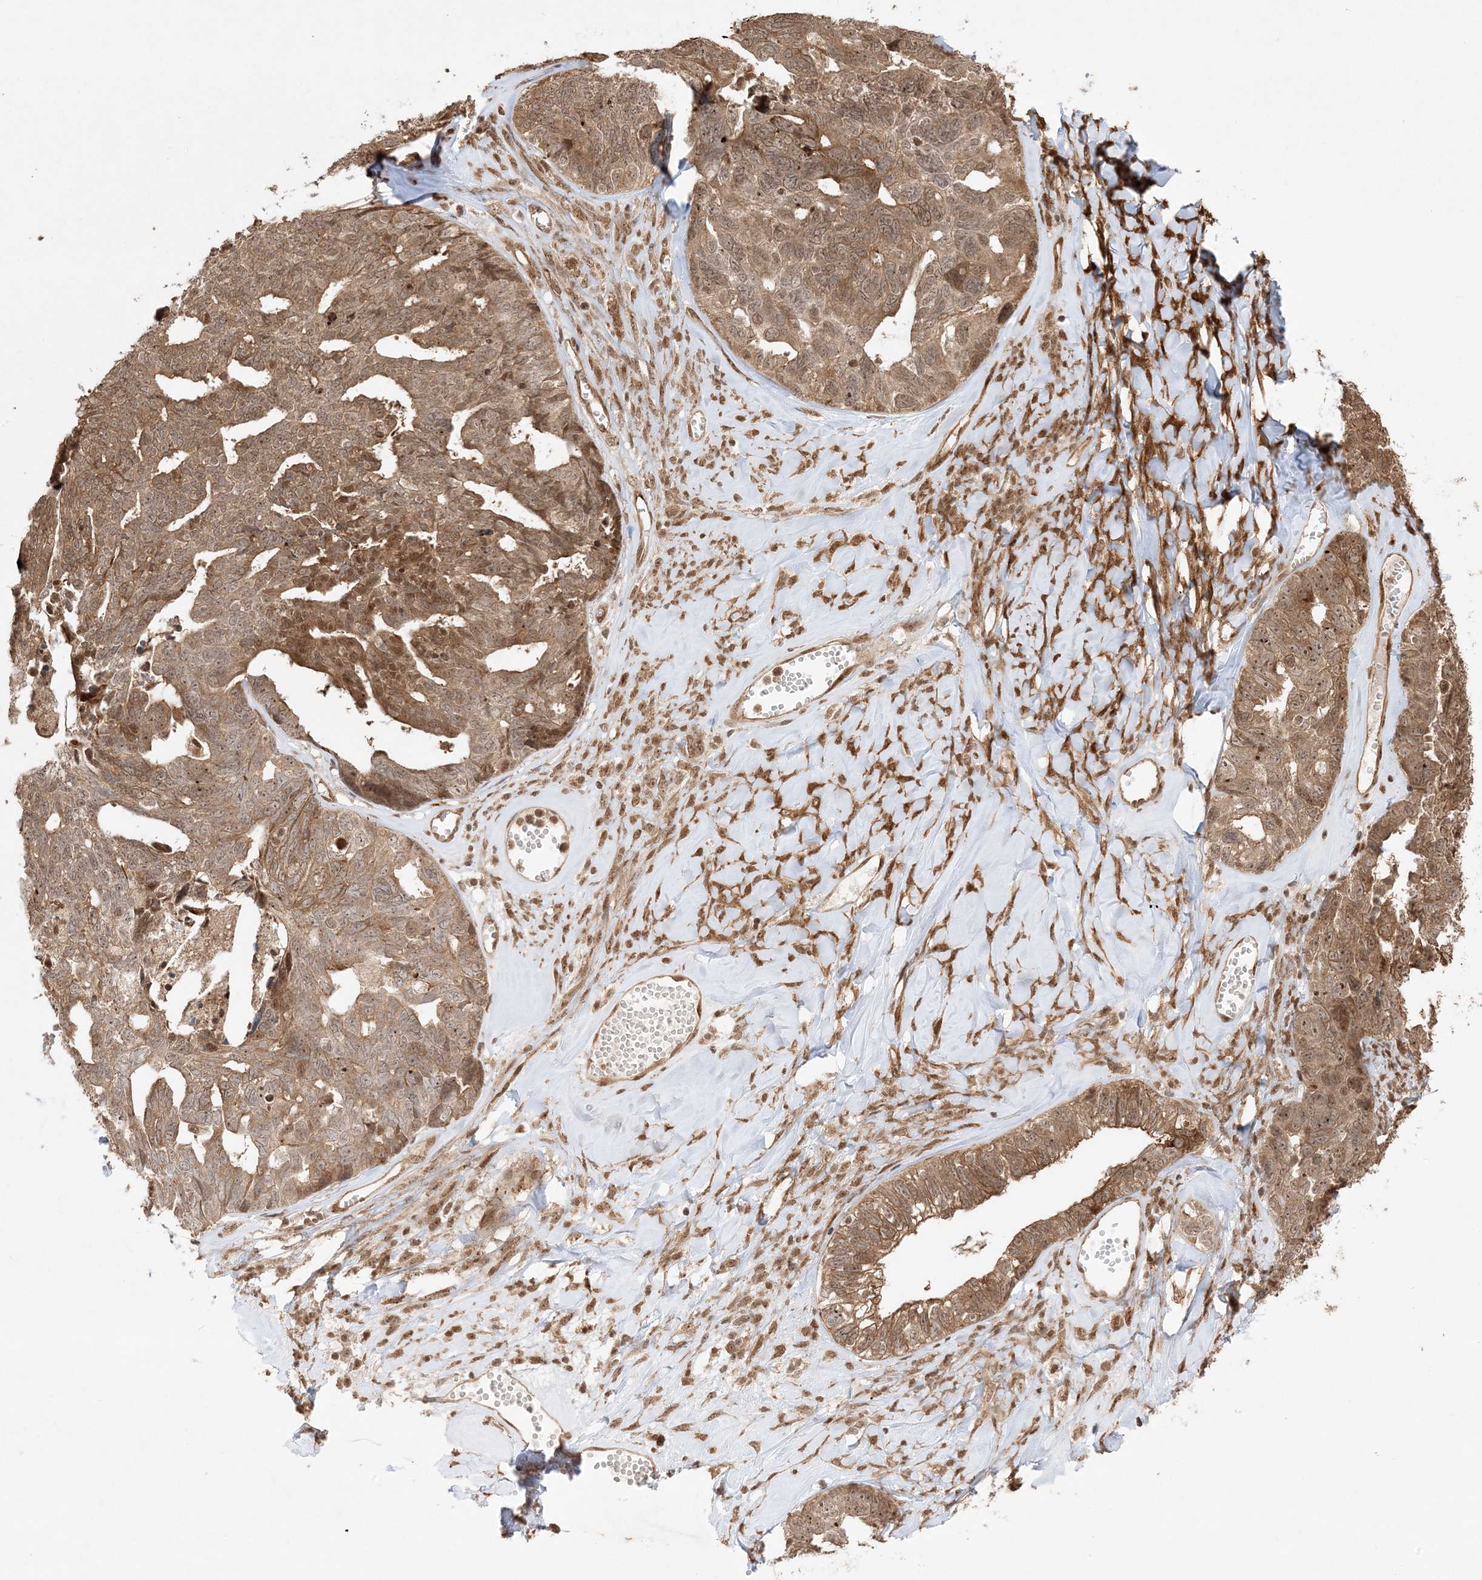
{"staining": {"intensity": "moderate", "quantity": ">75%", "location": "cytoplasmic/membranous"}, "tissue": "ovarian cancer", "cell_type": "Tumor cells", "image_type": "cancer", "snomed": [{"axis": "morphology", "description": "Cystadenocarcinoma, serous, NOS"}, {"axis": "topography", "description": "Ovary"}], "caption": "The micrograph displays immunohistochemical staining of ovarian cancer (serous cystadenocarcinoma). There is moderate cytoplasmic/membranous expression is appreciated in approximately >75% of tumor cells. The protein of interest is shown in brown color, while the nuclei are stained blue.", "gene": "ZBTB41", "patient": {"sex": "female", "age": 79}}